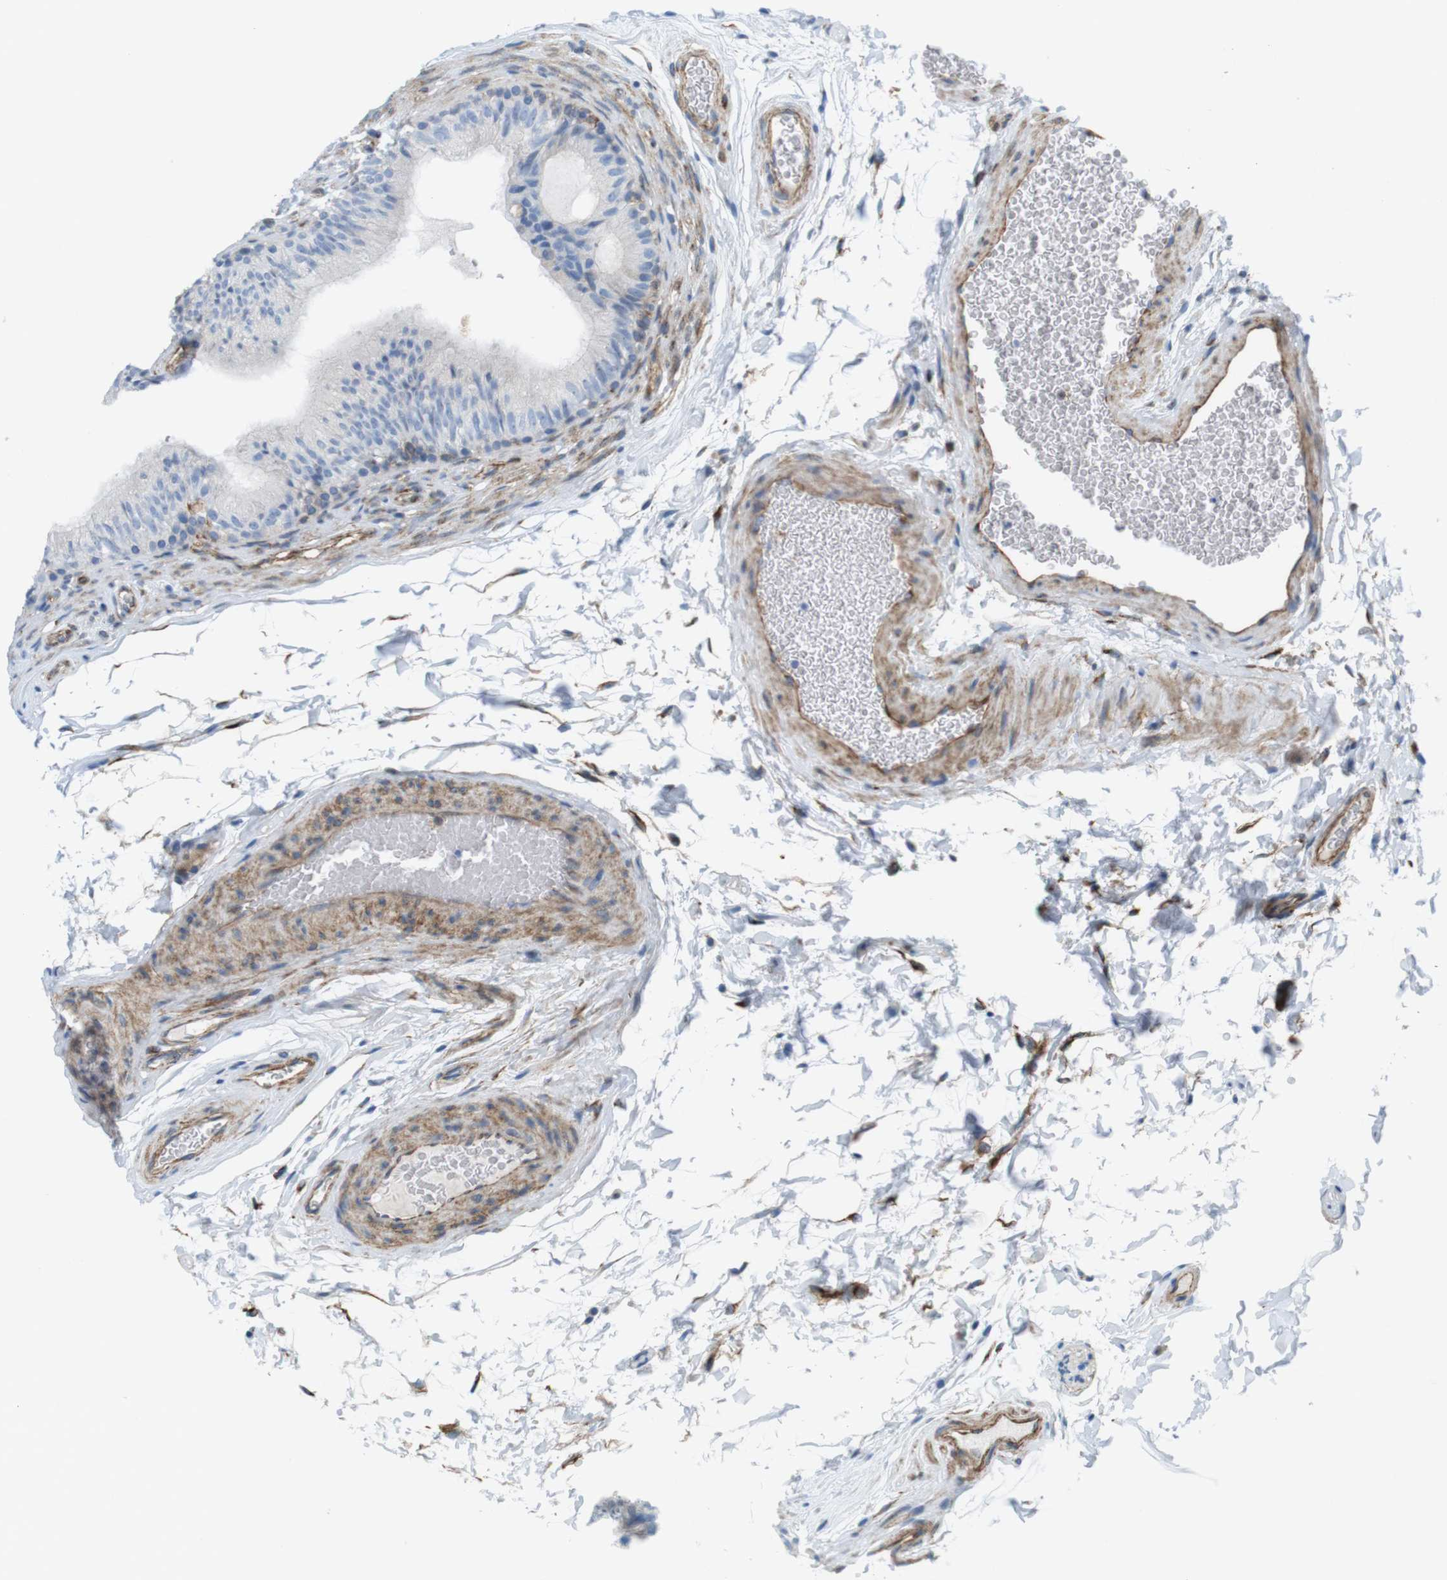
{"staining": {"intensity": "negative", "quantity": "none", "location": "none"}, "tissue": "epididymis", "cell_type": "Glandular cells", "image_type": "normal", "snomed": [{"axis": "morphology", "description": "Normal tissue, NOS"}, {"axis": "topography", "description": "Epididymis"}], "caption": "High power microscopy micrograph of an immunohistochemistry micrograph of unremarkable epididymis, revealing no significant staining in glandular cells. (DAB immunohistochemistry (IHC) with hematoxylin counter stain).", "gene": "MYH9", "patient": {"sex": "male", "age": 36}}